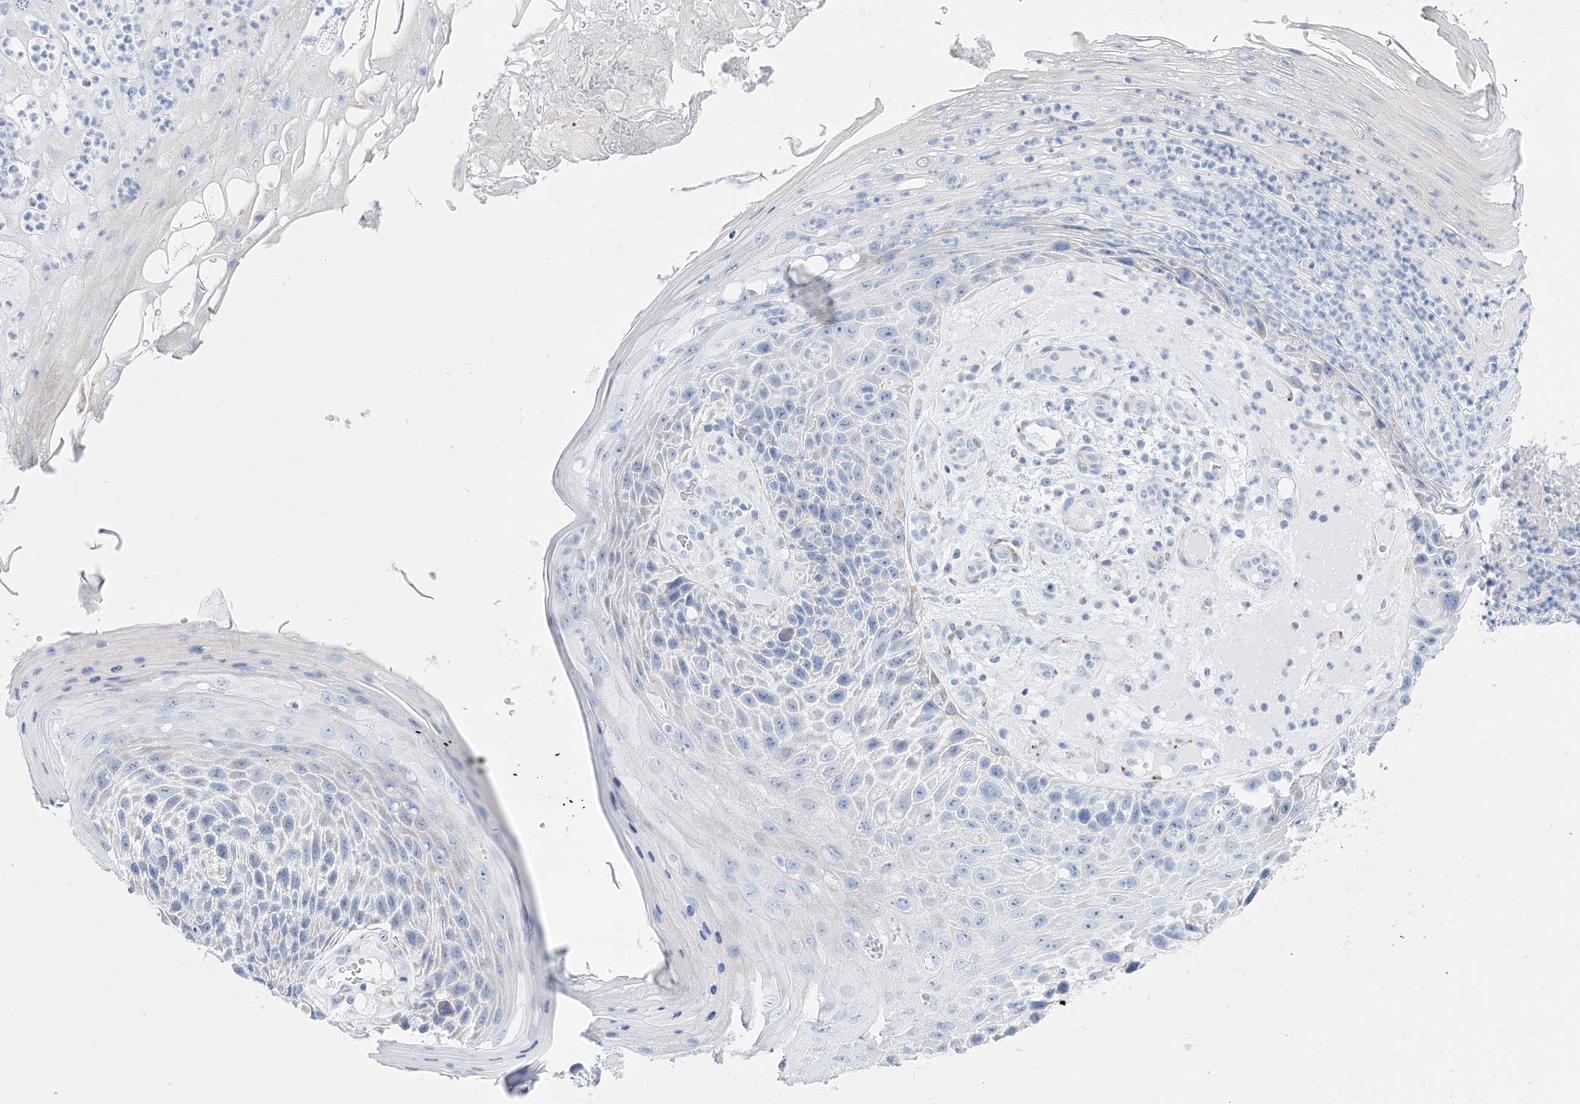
{"staining": {"intensity": "negative", "quantity": "none", "location": "none"}, "tissue": "skin cancer", "cell_type": "Tumor cells", "image_type": "cancer", "snomed": [{"axis": "morphology", "description": "Squamous cell carcinoma, NOS"}, {"axis": "topography", "description": "Skin"}], "caption": "This photomicrograph is of skin squamous cell carcinoma stained with immunohistochemistry (IHC) to label a protein in brown with the nuclei are counter-stained blue. There is no staining in tumor cells.", "gene": "TSPYL6", "patient": {"sex": "female", "age": 88}}